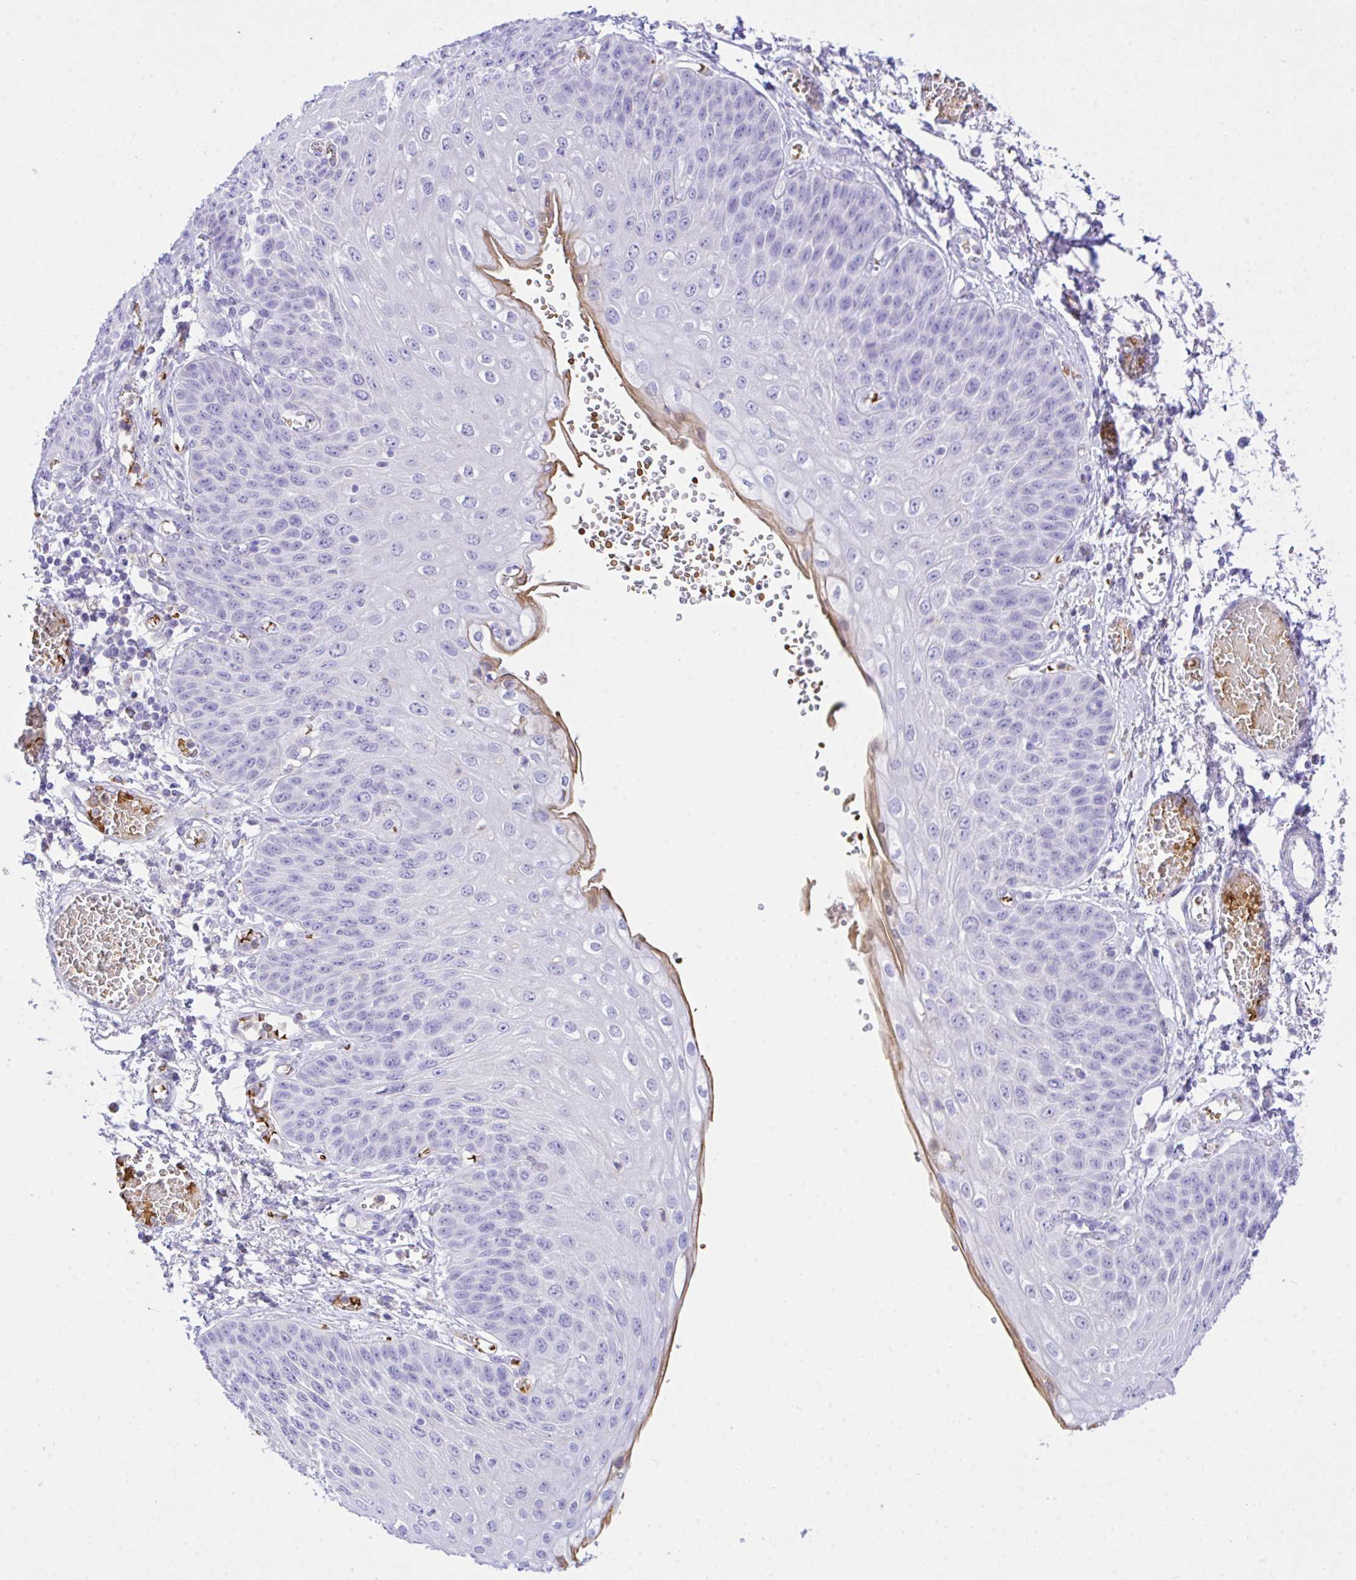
{"staining": {"intensity": "negative", "quantity": "none", "location": "none"}, "tissue": "esophagus", "cell_type": "Squamous epithelial cells", "image_type": "normal", "snomed": [{"axis": "morphology", "description": "Normal tissue, NOS"}, {"axis": "morphology", "description": "Adenocarcinoma, NOS"}, {"axis": "topography", "description": "Esophagus"}], "caption": "Immunohistochemistry of normal human esophagus reveals no positivity in squamous epithelial cells.", "gene": "ZNF221", "patient": {"sex": "male", "age": 81}}